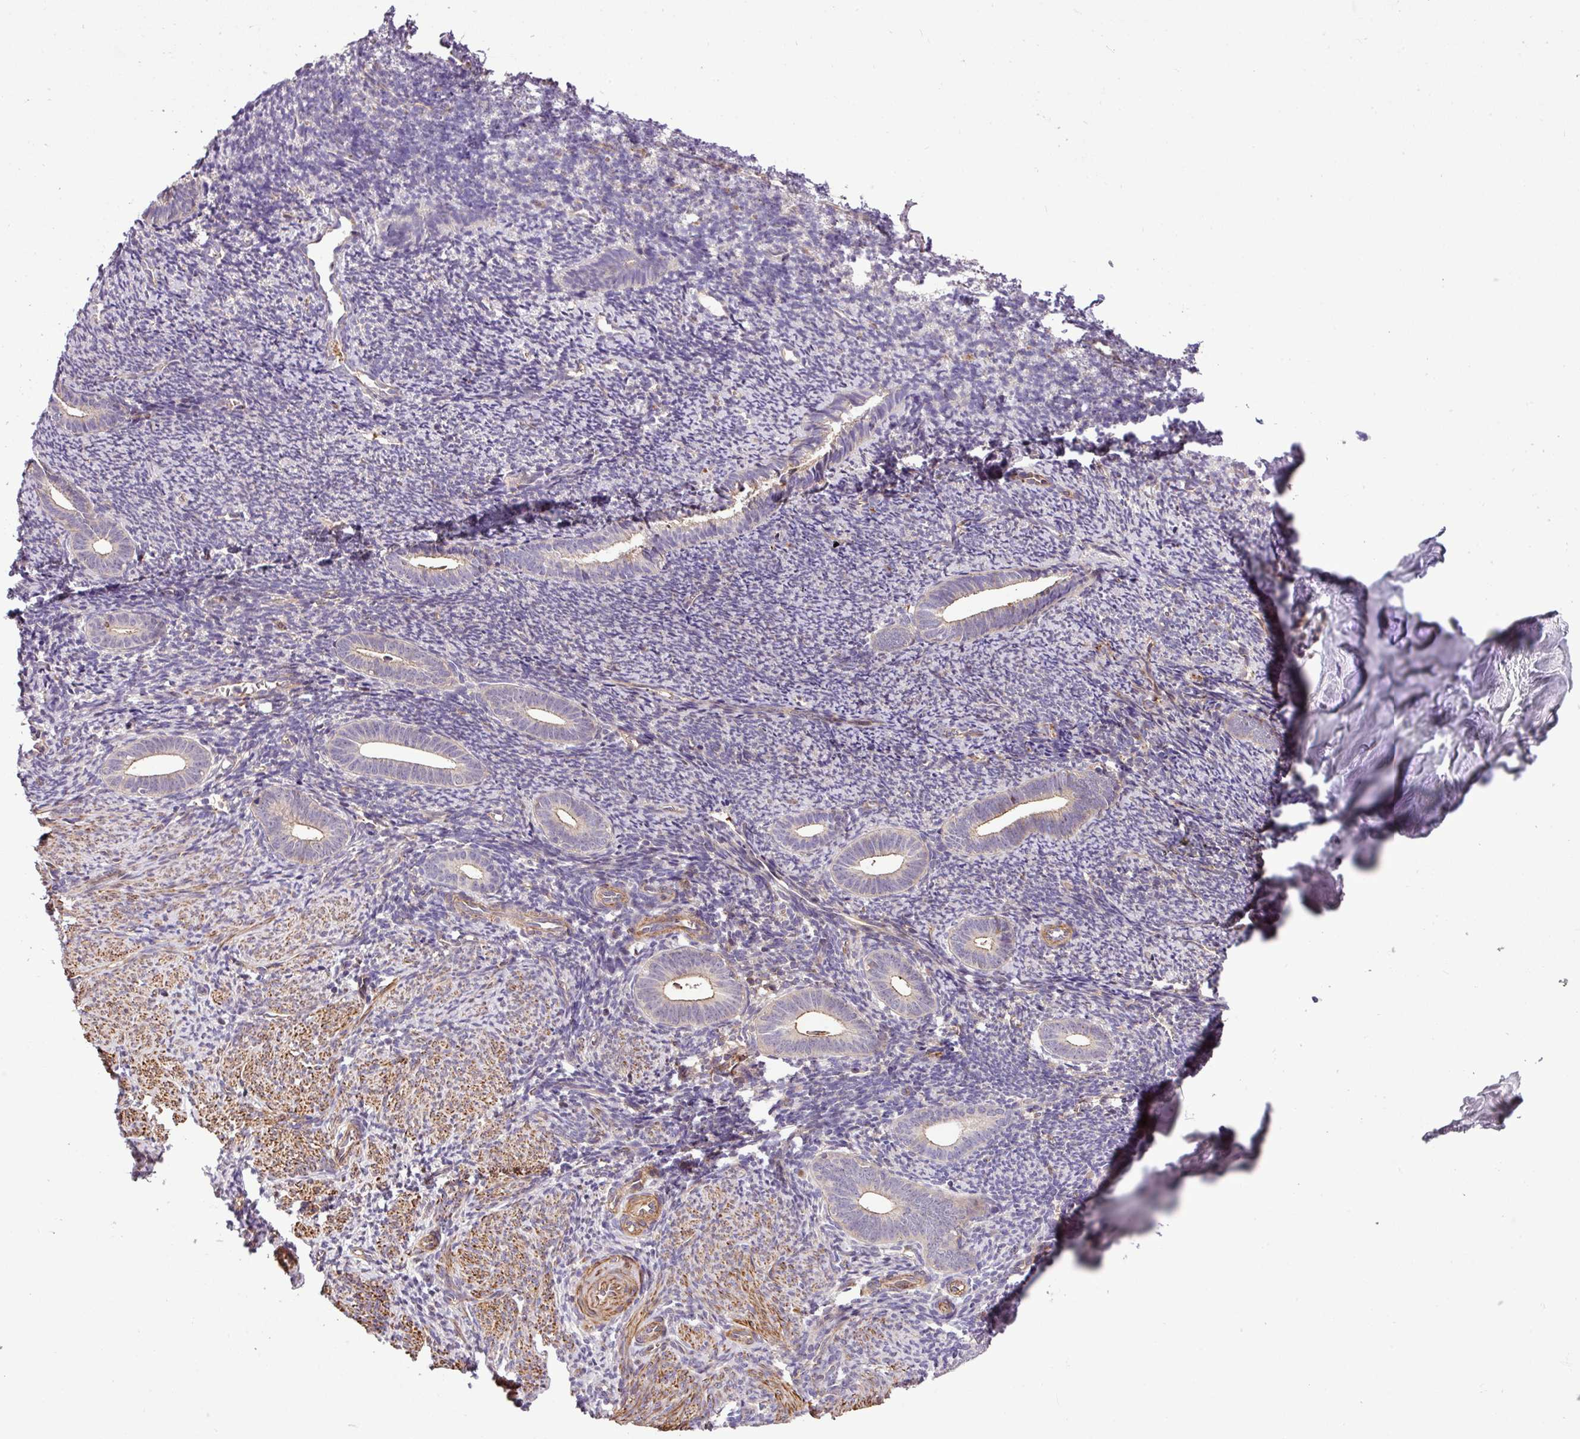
{"staining": {"intensity": "negative", "quantity": "none", "location": "none"}, "tissue": "endometrium", "cell_type": "Cells in endometrial stroma", "image_type": "normal", "snomed": [{"axis": "morphology", "description": "Normal tissue, NOS"}, {"axis": "topography", "description": "Endometrium"}], "caption": "Image shows no significant protein positivity in cells in endometrial stroma of normal endometrium. (DAB (3,3'-diaminobenzidine) immunohistochemistry, high magnification).", "gene": "CASS4", "patient": {"sex": "female", "age": 39}}